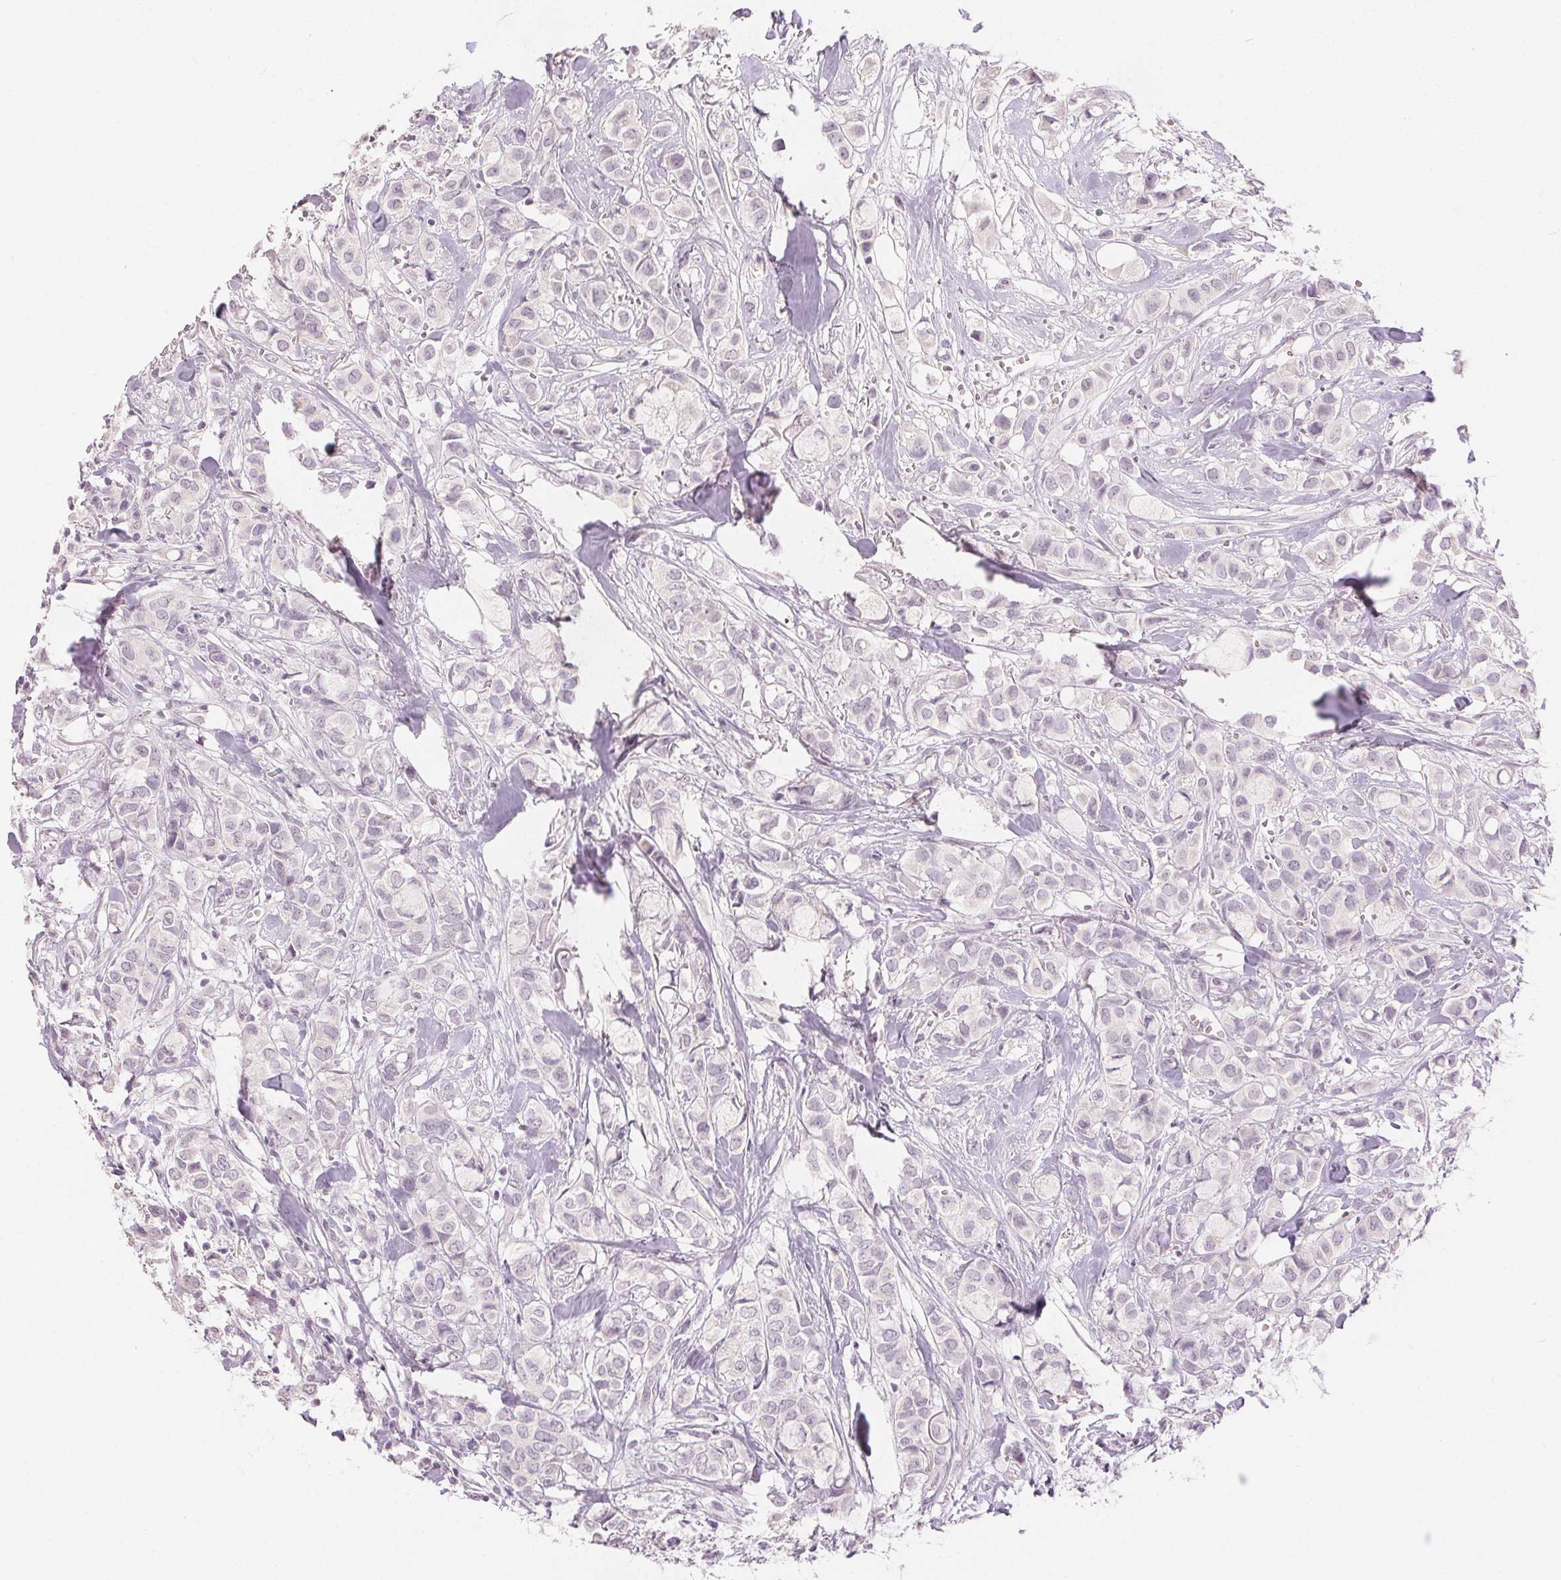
{"staining": {"intensity": "negative", "quantity": "none", "location": "none"}, "tissue": "breast cancer", "cell_type": "Tumor cells", "image_type": "cancer", "snomed": [{"axis": "morphology", "description": "Duct carcinoma"}, {"axis": "topography", "description": "Breast"}], "caption": "Image shows no protein expression in tumor cells of infiltrating ductal carcinoma (breast) tissue.", "gene": "SLC27A5", "patient": {"sex": "female", "age": 85}}